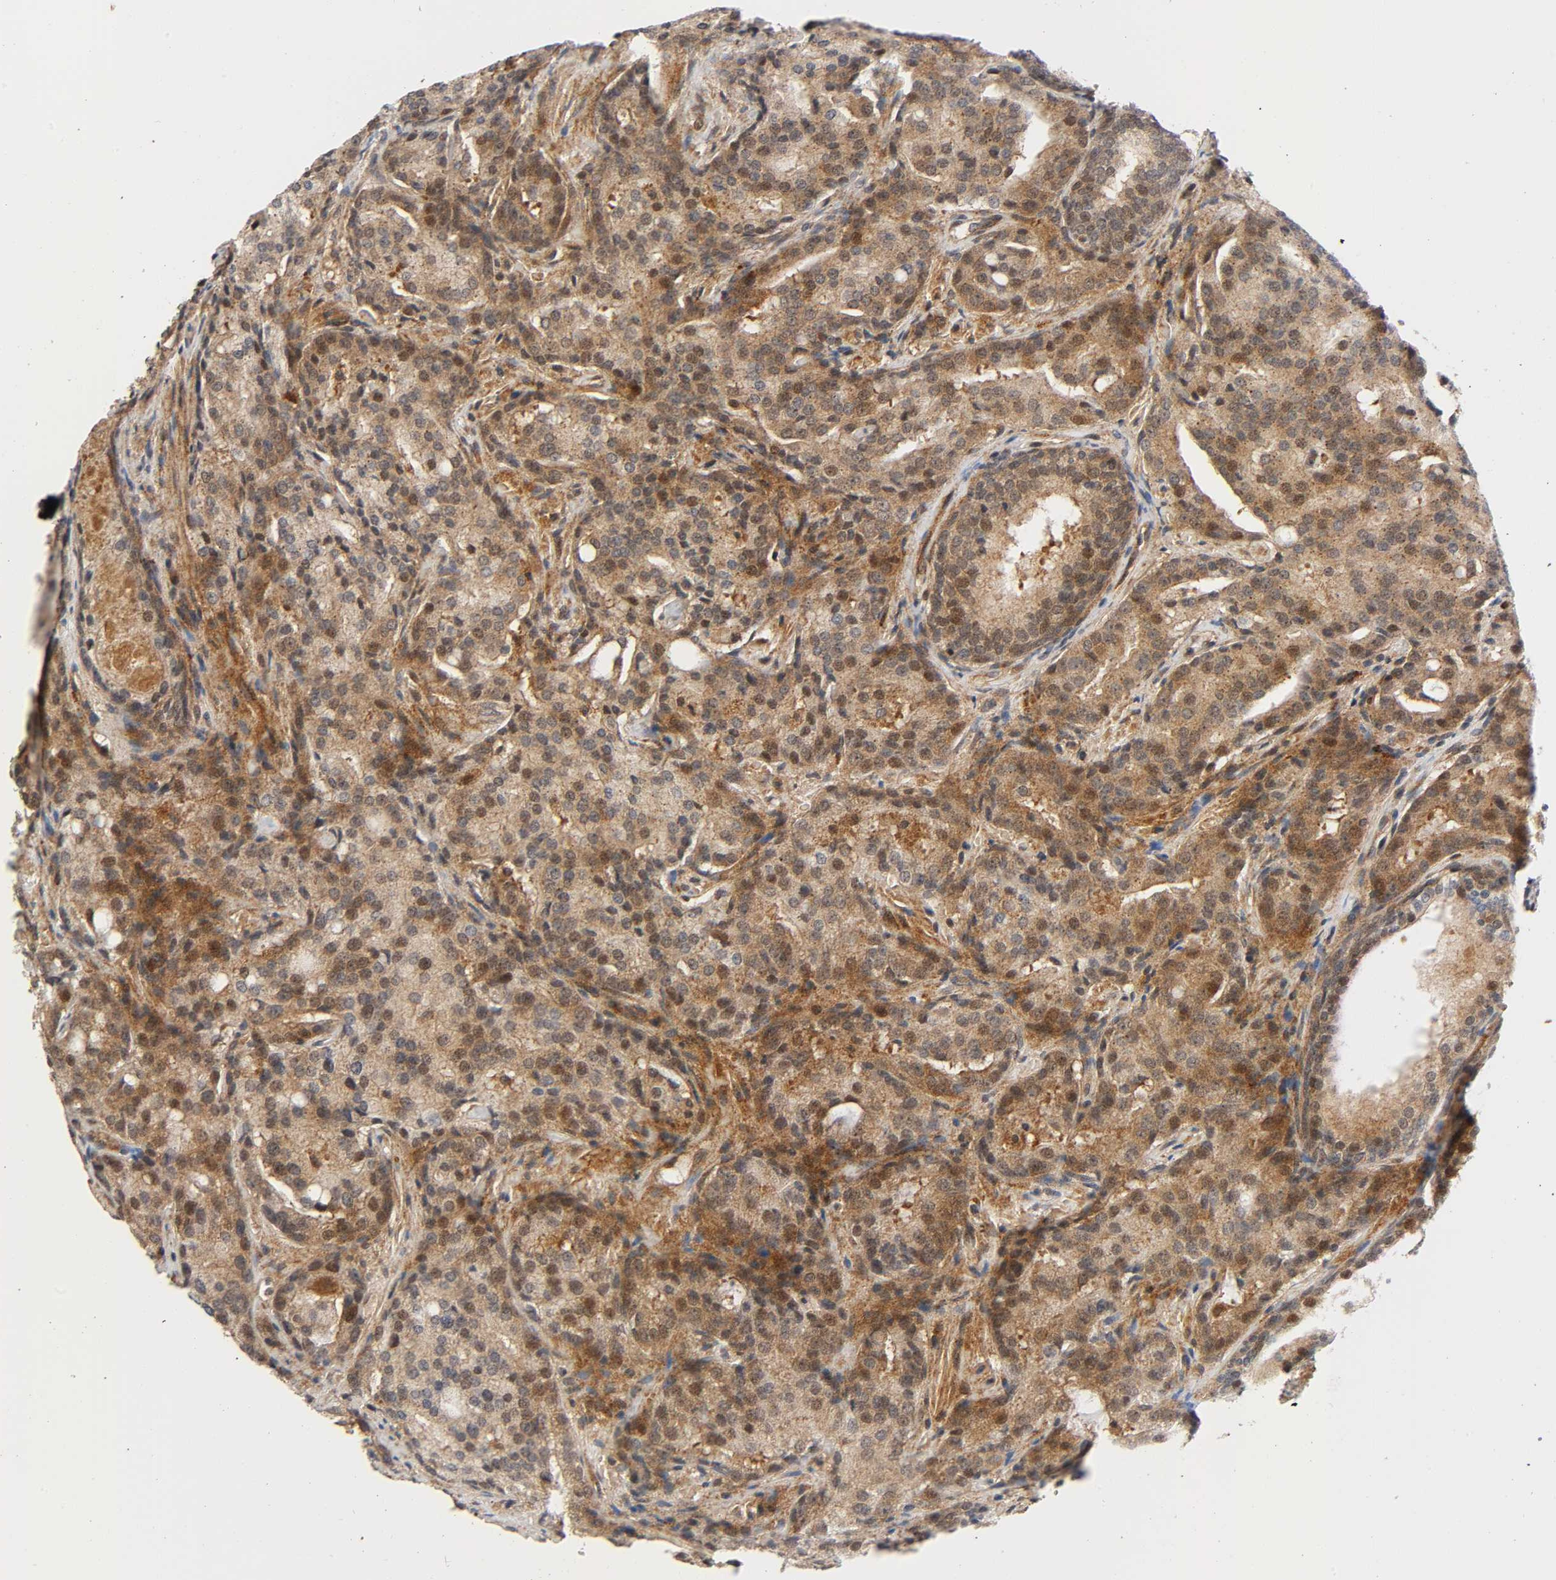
{"staining": {"intensity": "moderate", "quantity": ">75%", "location": "cytoplasmic/membranous,nuclear"}, "tissue": "prostate cancer", "cell_type": "Tumor cells", "image_type": "cancer", "snomed": [{"axis": "morphology", "description": "Adenocarcinoma, High grade"}, {"axis": "topography", "description": "Prostate"}], "caption": "Immunohistochemical staining of prostate cancer (high-grade adenocarcinoma) displays medium levels of moderate cytoplasmic/membranous and nuclear protein positivity in approximately >75% of tumor cells. (Brightfield microscopy of DAB IHC at high magnification).", "gene": "CASP9", "patient": {"sex": "male", "age": 72}}